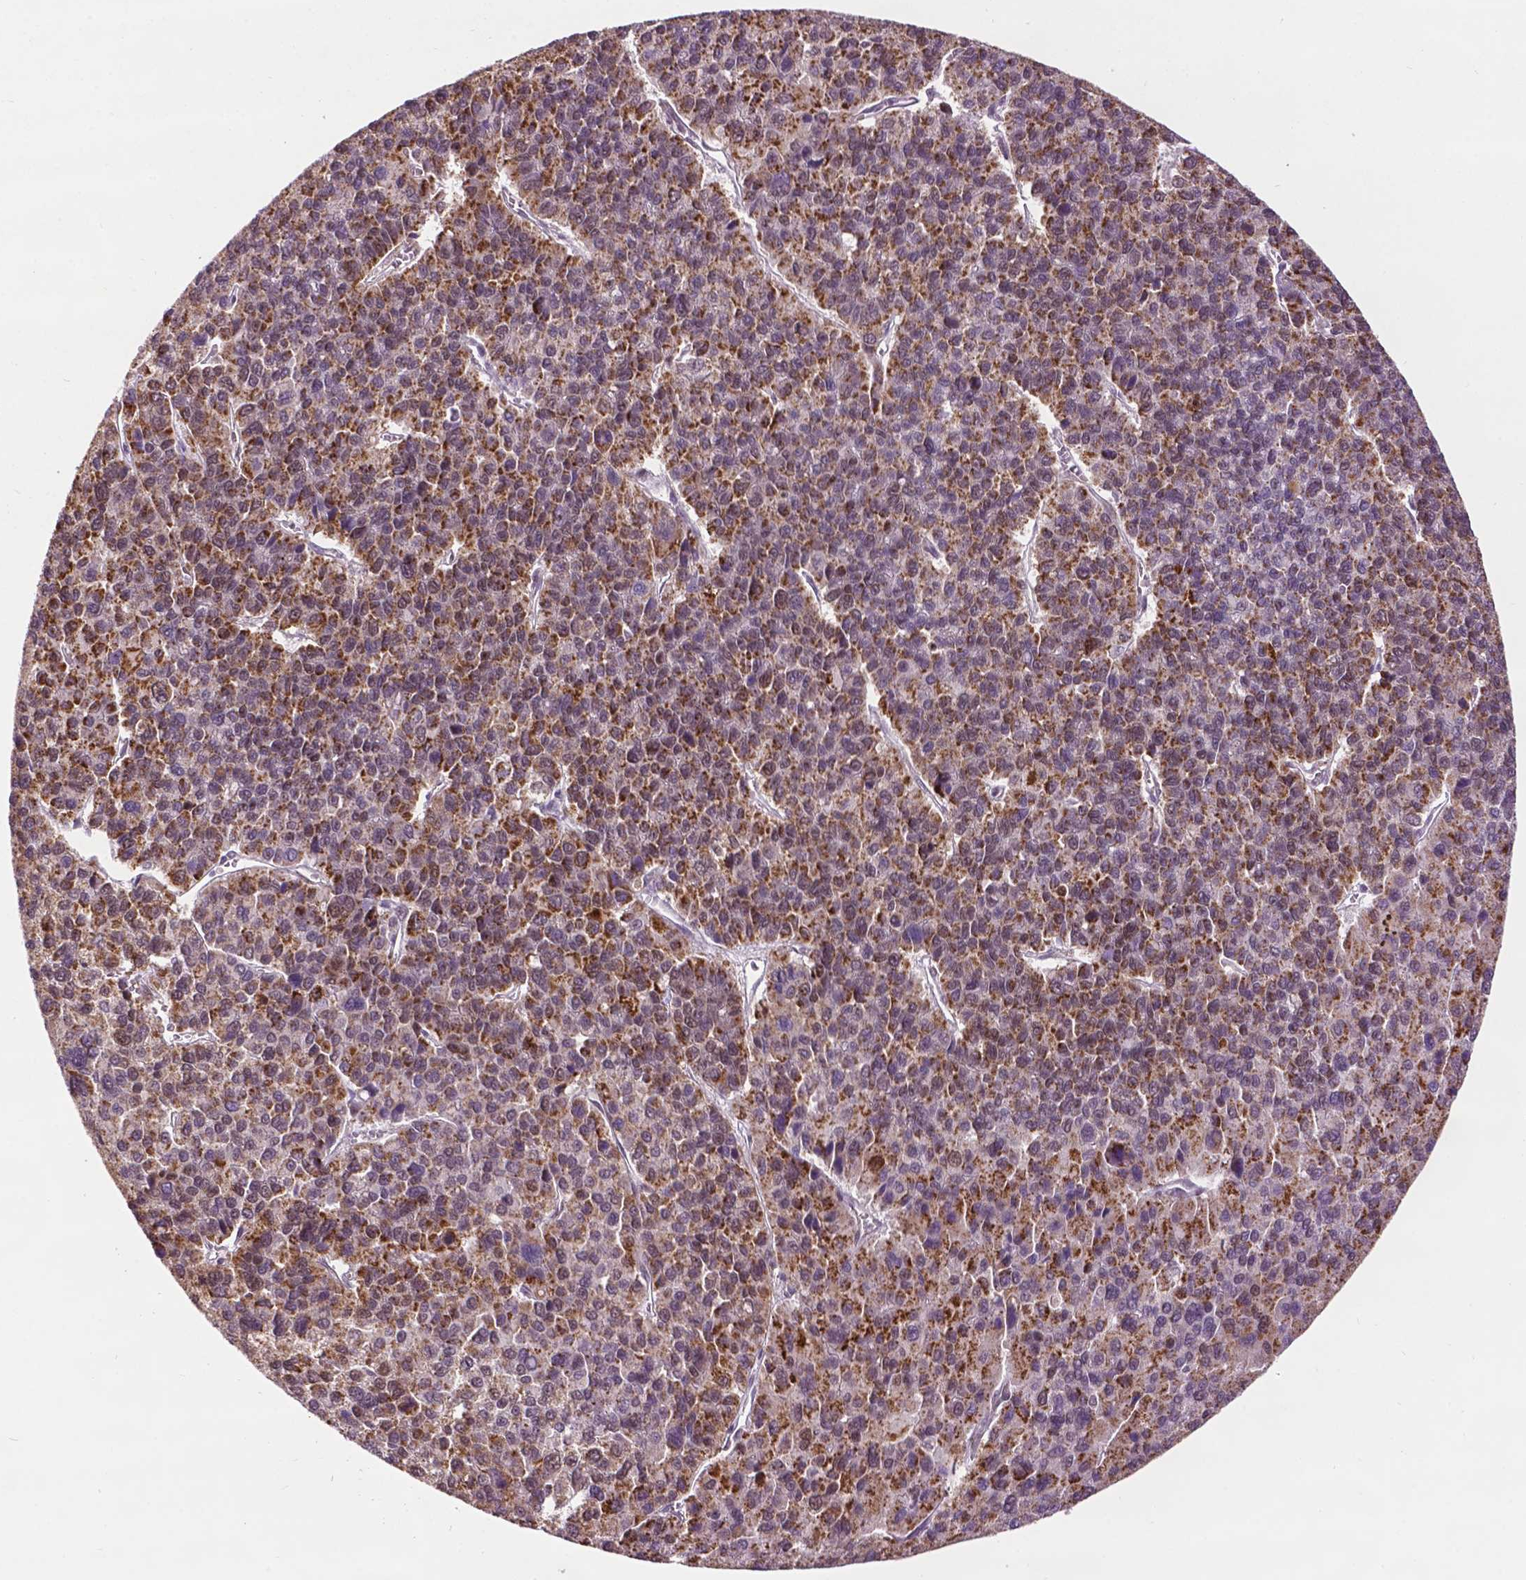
{"staining": {"intensity": "moderate", "quantity": "25%-75%", "location": "cytoplasmic/membranous"}, "tissue": "liver cancer", "cell_type": "Tumor cells", "image_type": "cancer", "snomed": [{"axis": "morphology", "description": "Carcinoma, Hepatocellular, NOS"}, {"axis": "topography", "description": "Liver"}], "caption": "Liver hepatocellular carcinoma stained with IHC displays moderate cytoplasmic/membranous expression in about 25%-75% of tumor cells.", "gene": "ZNF41", "patient": {"sex": "female", "age": 41}}